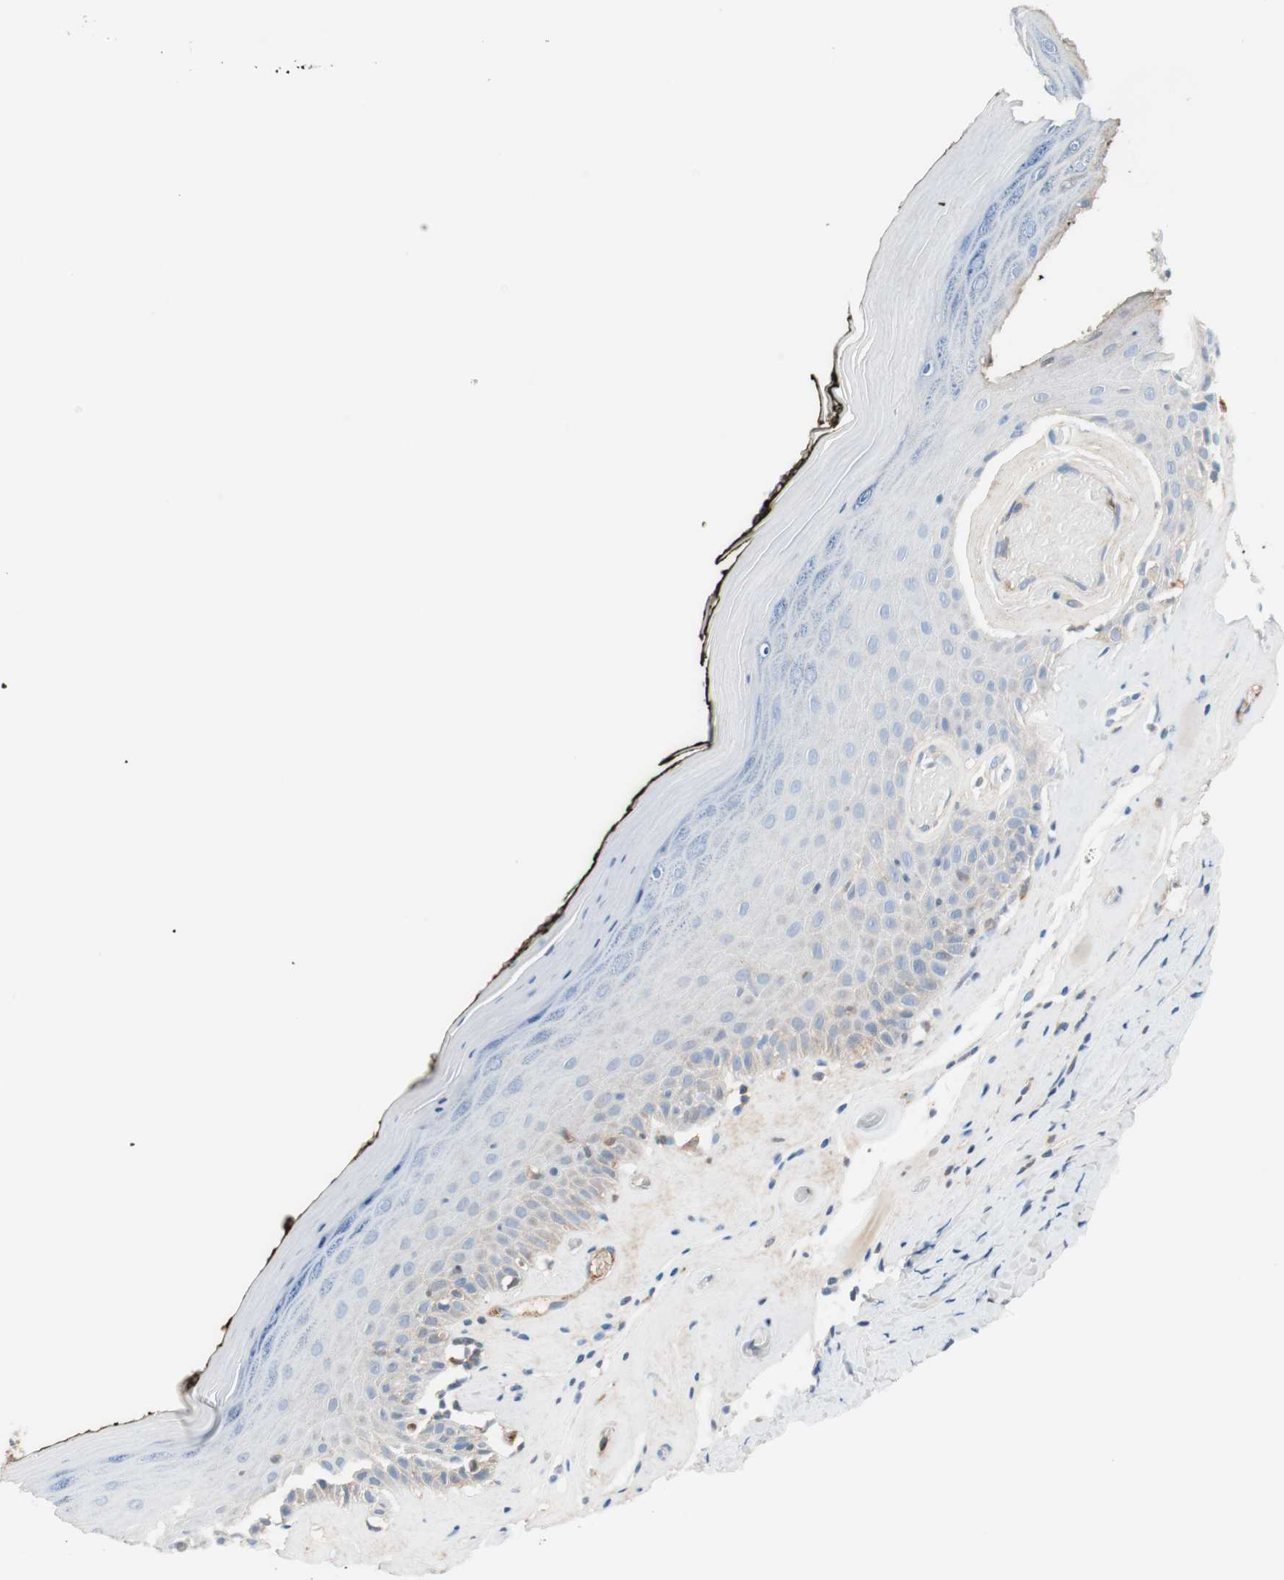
{"staining": {"intensity": "negative", "quantity": "none", "location": "none"}, "tissue": "skin", "cell_type": "Epidermal cells", "image_type": "normal", "snomed": [{"axis": "morphology", "description": "Normal tissue, NOS"}, {"axis": "morphology", "description": "Inflammation, NOS"}, {"axis": "topography", "description": "Vulva"}], "caption": "Epidermal cells show no significant staining in normal skin. (Stains: DAB (3,3'-diaminobenzidine) IHC with hematoxylin counter stain, Microscopy: brightfield microscopy at high magnification).", "gene": "RBP4", "patient": {"sex": "female", "age": 84}}